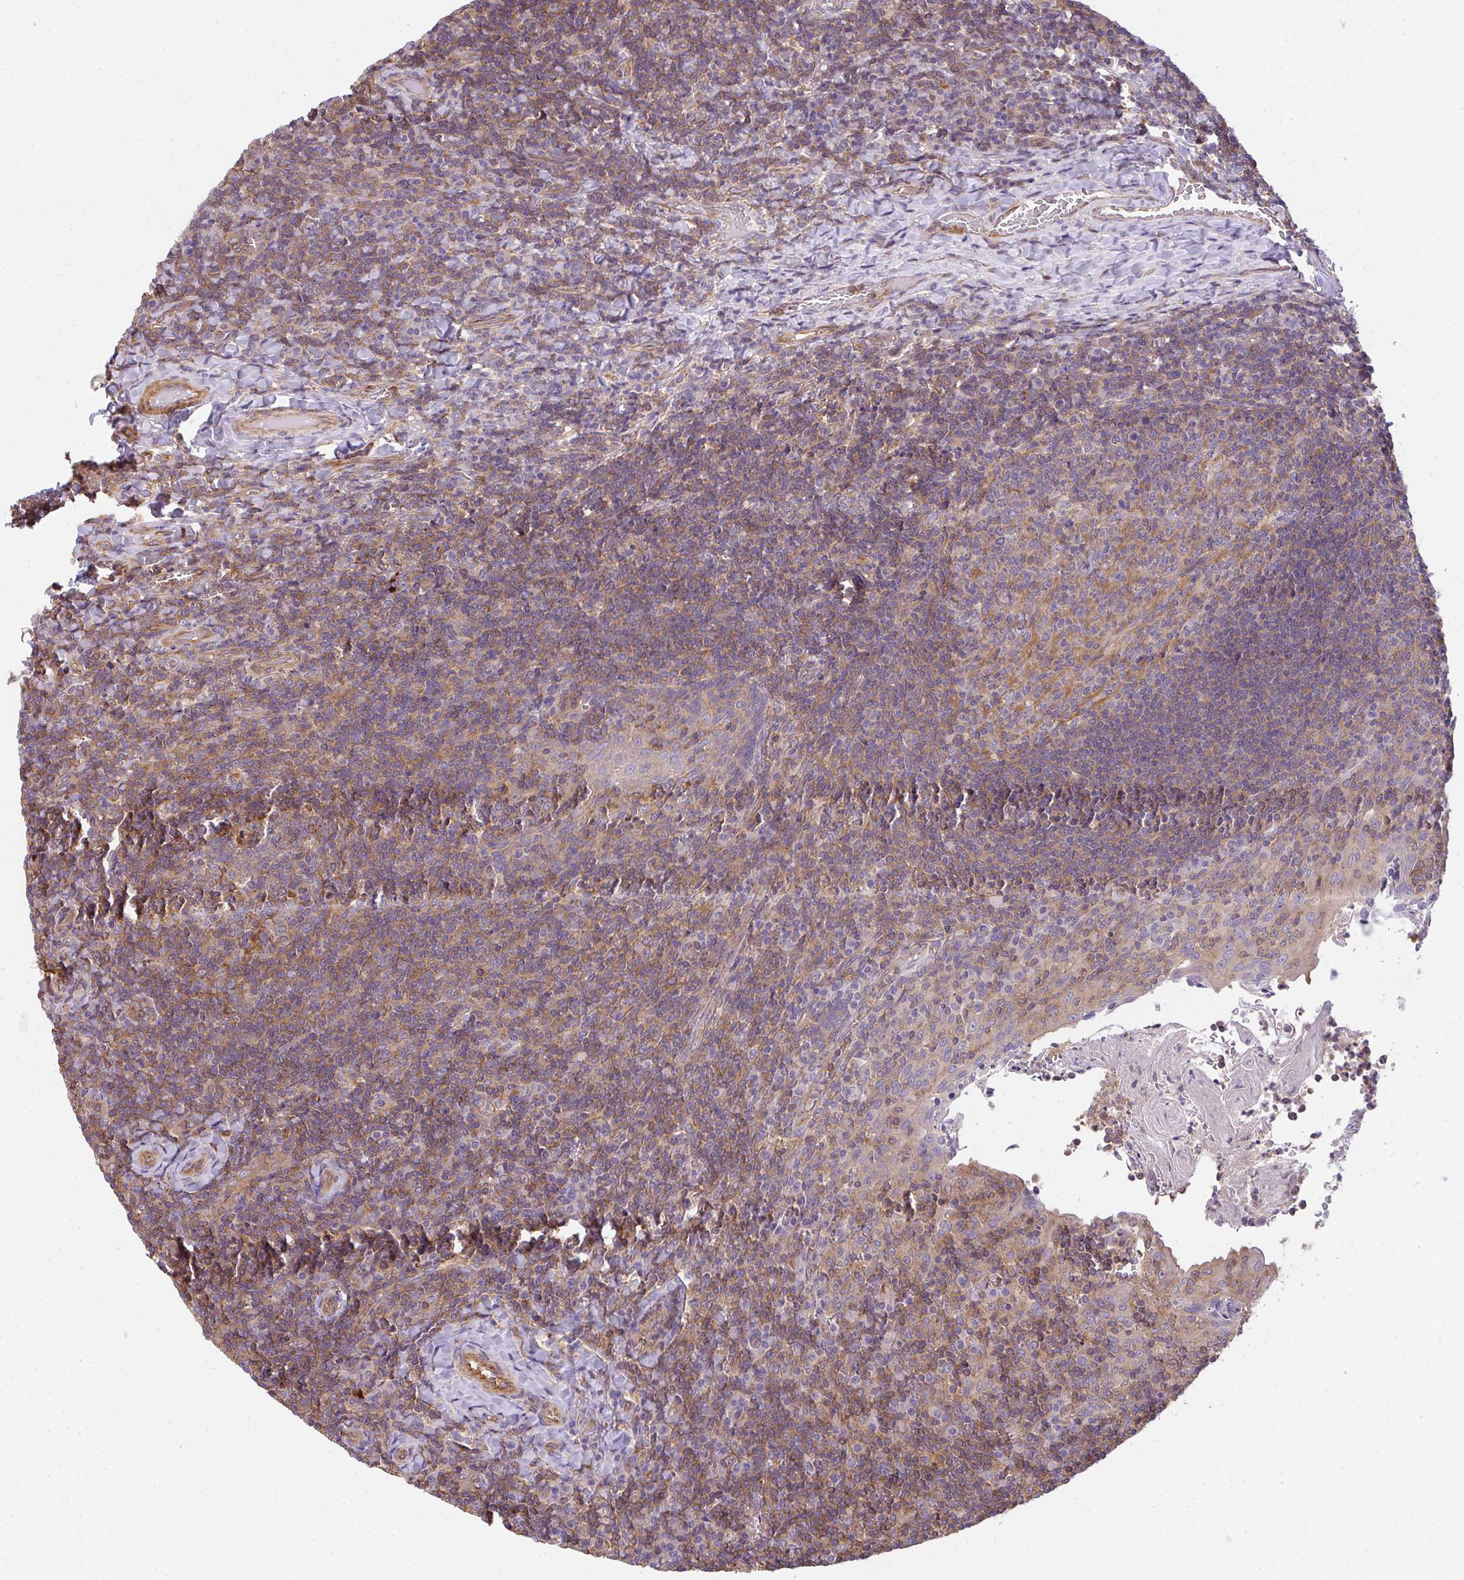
{"staining": {"intensity": "moderate", "quantity": "<25%", "location": "cytoplasmic/membranous"}, "tissue": "tonsil", "cell_type": "Germinal center cells", "image_type": "normal", "snomed": [{"axis": "morphology", "description": "Normal tissue, NOS"}, {"axis": "topography", "description": "Tonsil"}], "caption": "A brown stain highlights moderate cytoplasmic/membranous expression of a protein in germinal center cells of unremarkable human tonsil. The staining is performed using DAB (3,3'-diaminobenzidine) brown chromogen to label protein expression. The nuclei are counter-stained blue using hematoxylin.", "gene": "TMEM229A", "patient": {"sex": "female", "age": 10}}